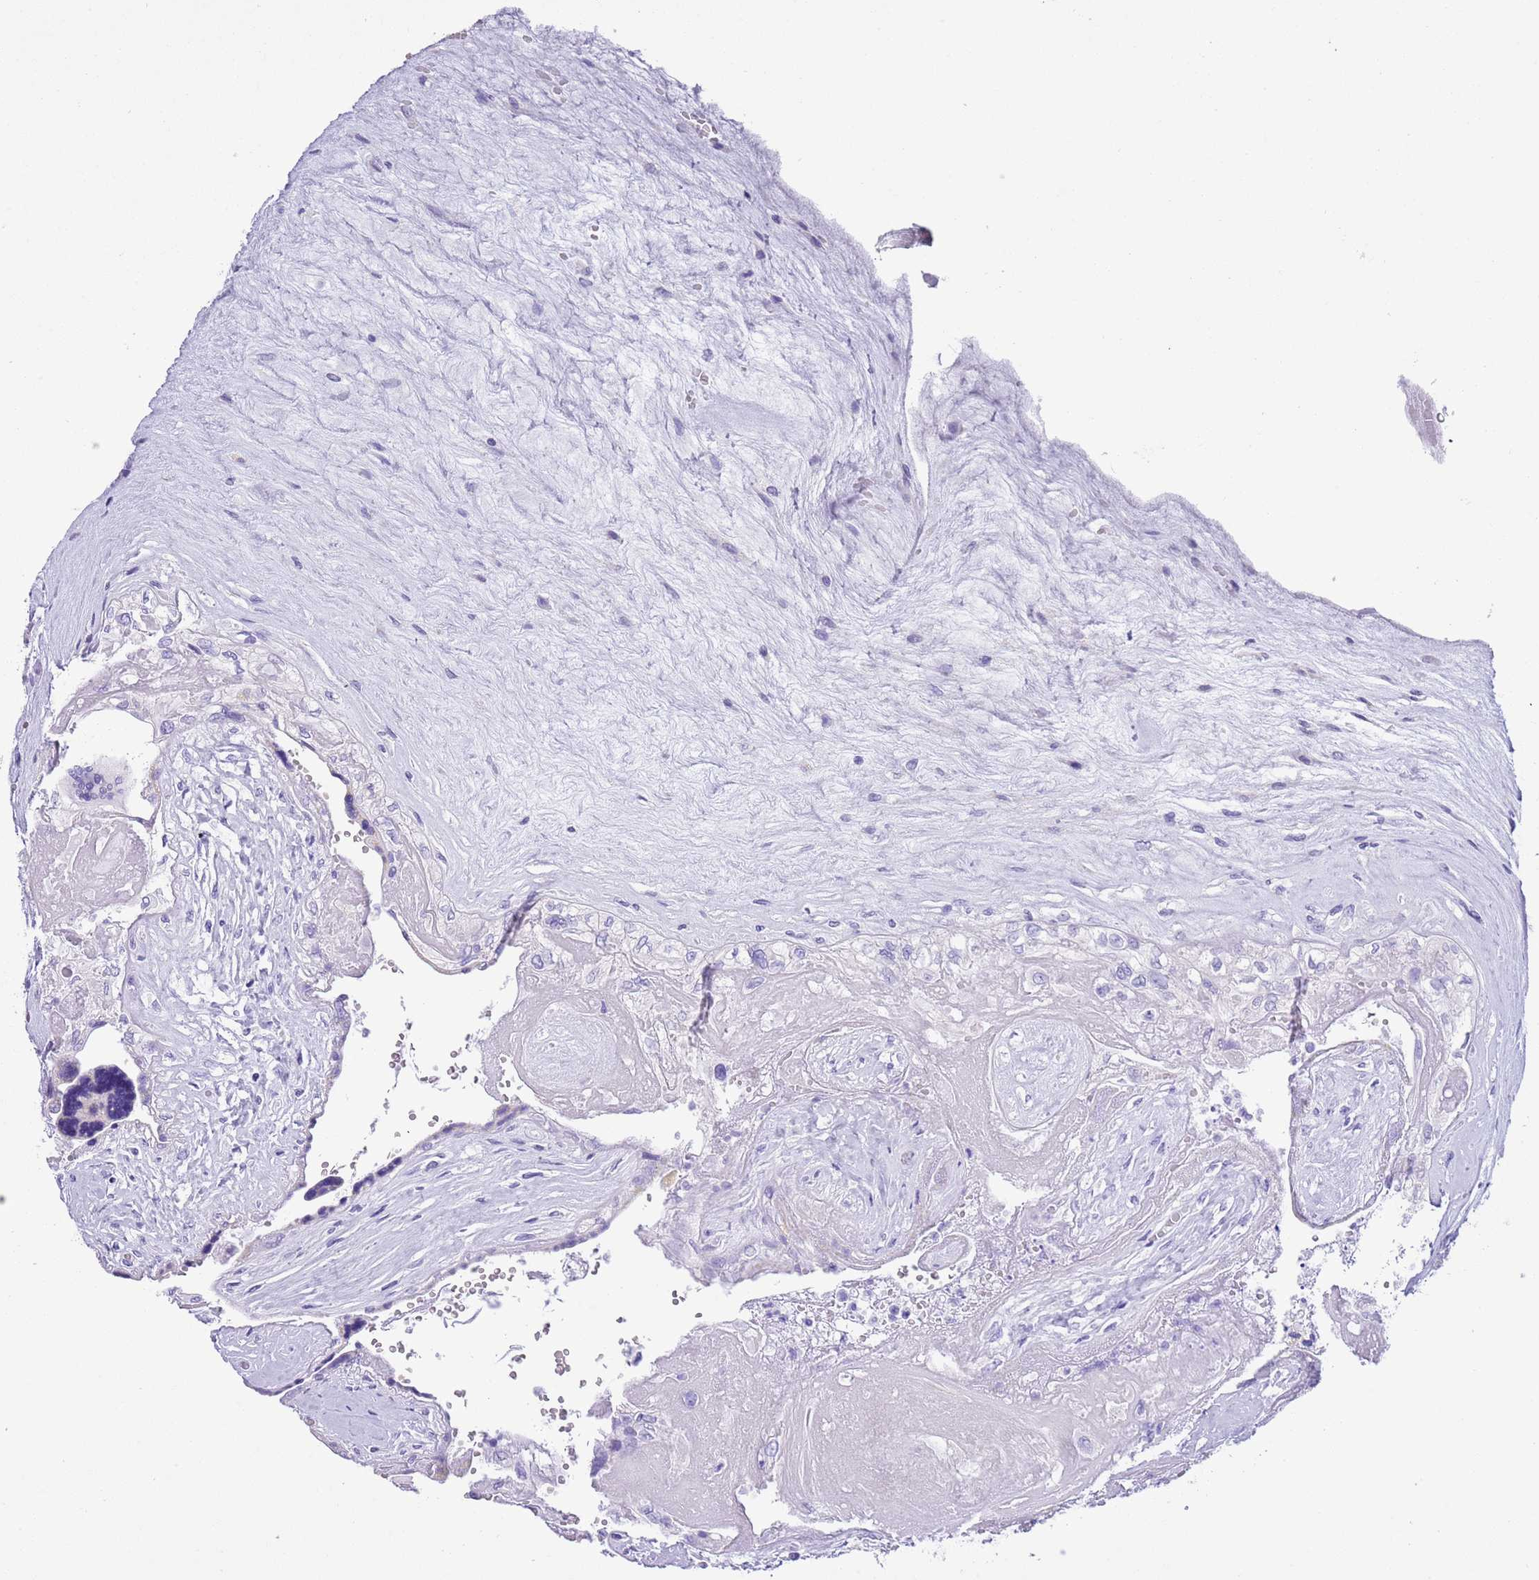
{"staining": {"intensity": "negative", "quantity": "none", "location": "none"}, "tissue": "placenta", "cell_type": "Trophoblastic cells", "image_type": "normal", "snomed": [{"axis": "morphology", "description": "Normal tissue, NOS"}, {"axis": "topography", "description": "Placenta"}], "caption": "Immunohistochemistry (IHC) of normal placenta shows no staining in trophoblastic cells. Nuclei are stained in blue.", "gene": "TMEM185A", "patient": {"sex": "female", "age": 37}}